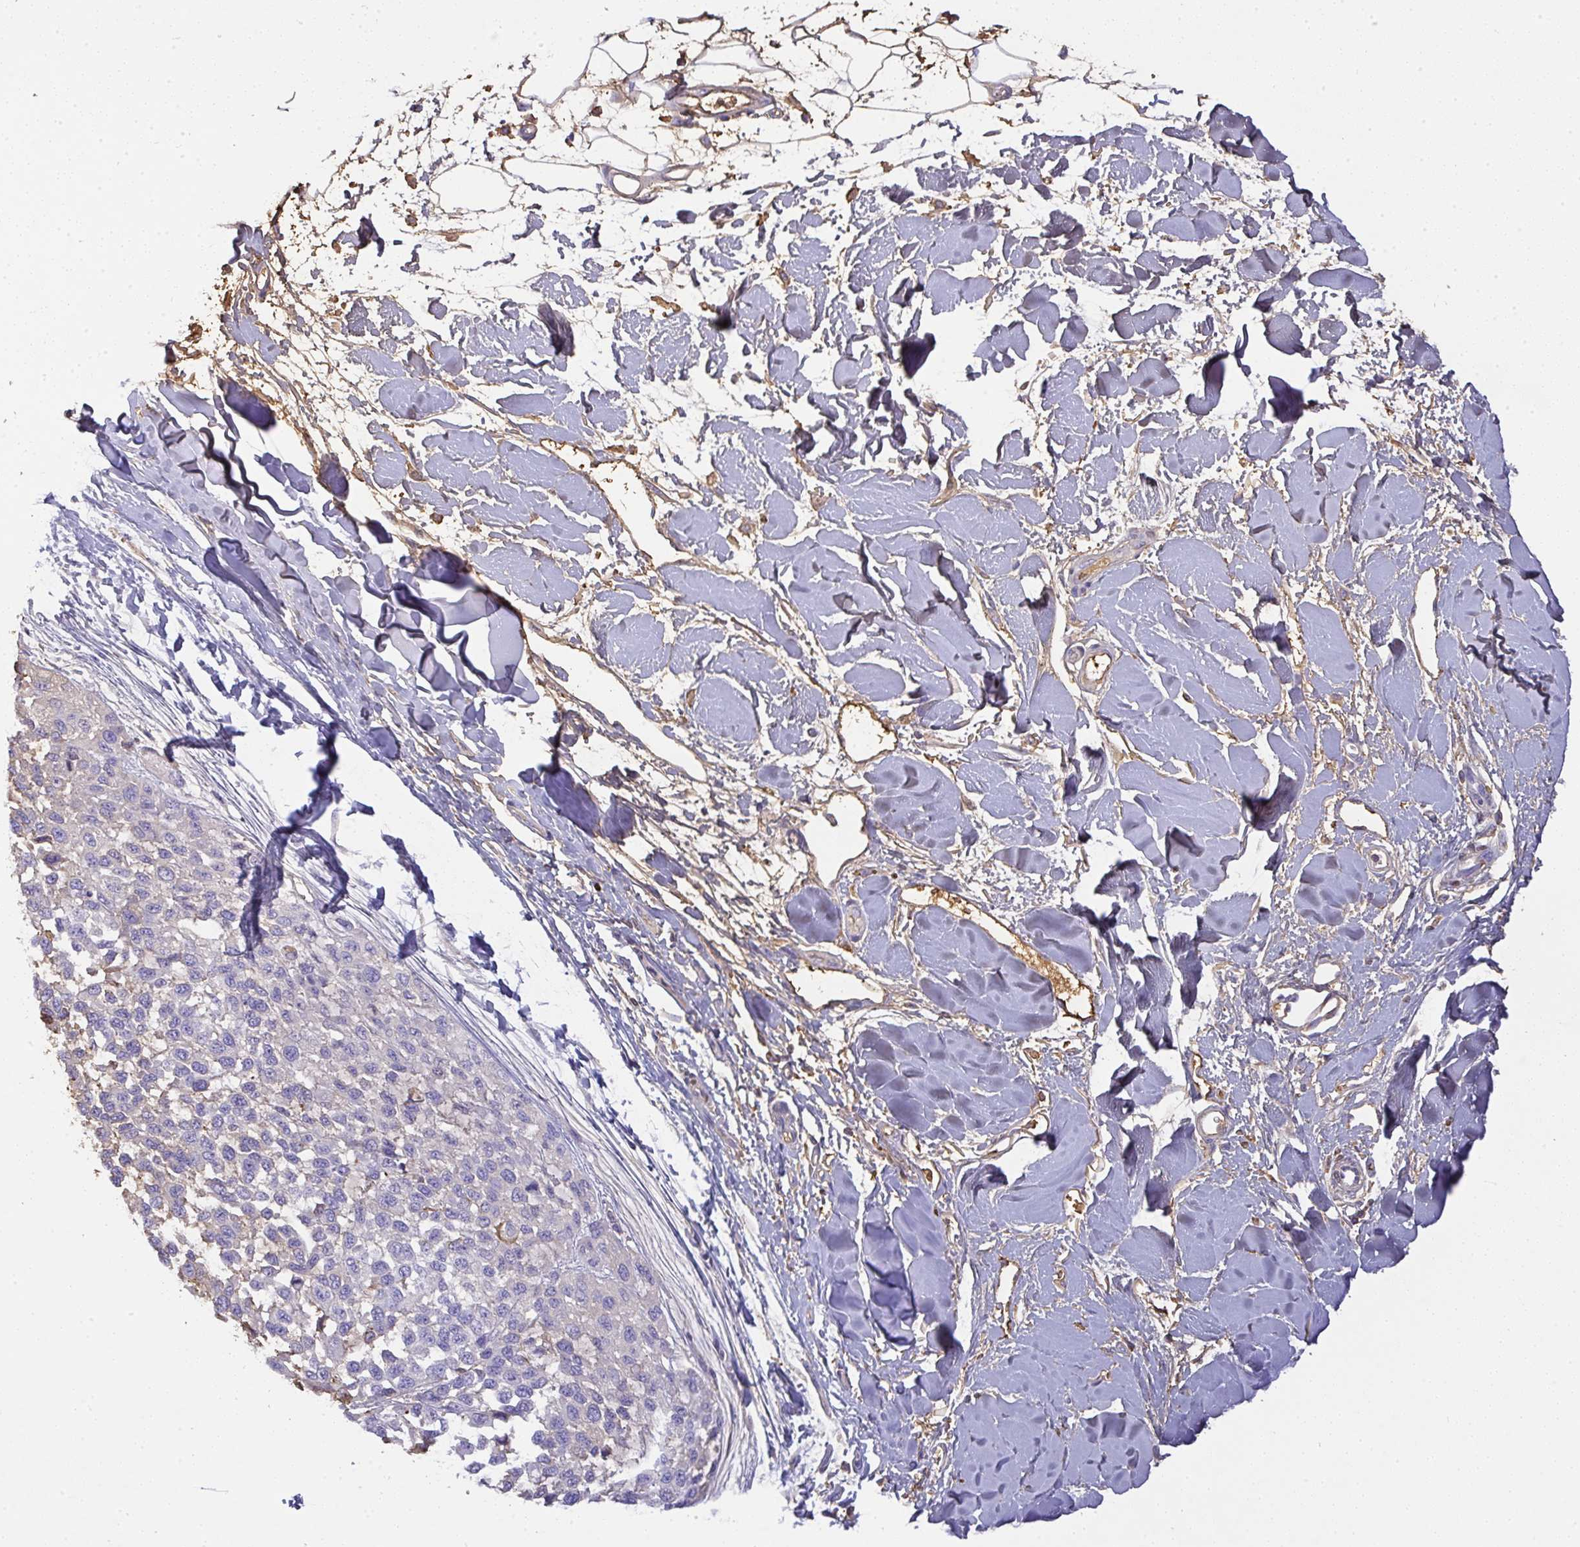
{"staining": {"intensity": "negative", "quantity": "none", "location": "none"}, "tissue": "melanoma", "cell_type": "Tumor cells", "image_type": "cancer", "snomed": [{"axis": "morphology", "description": "Malignant melanoma, NOS"}, {"axis": "topography", "description": "Skin"}], "caption": "Immunohistochemistry (IHC) of human malignant melanoma demonstrates no staining in tumor cells.", "gene": "SMYD5", "patient": {"sex": "male", "age": 62}}